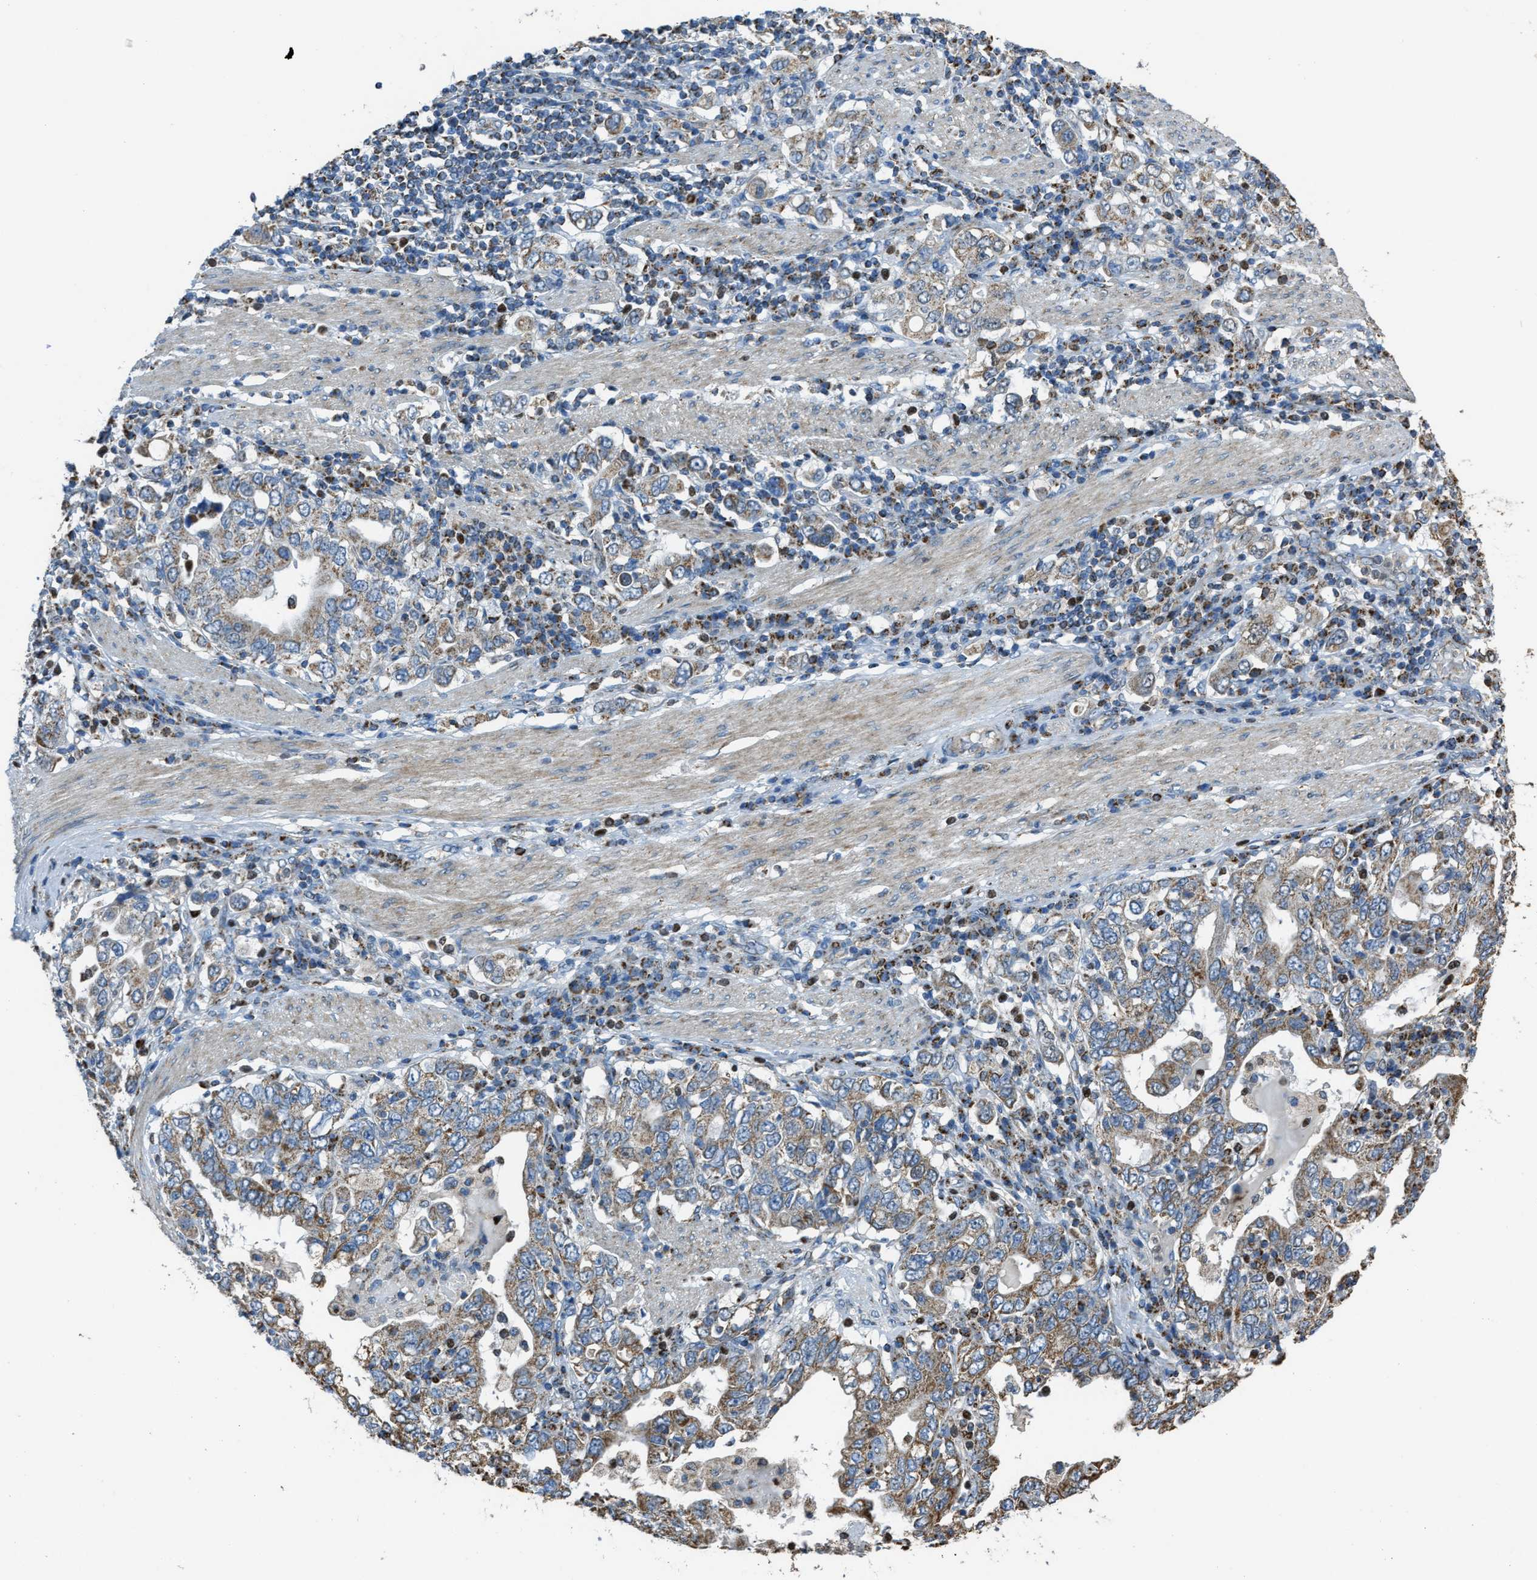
{"staining": {"intensity": "moderate", "quantity": ">75%", "location": "cytoplasmic/membranous"}, "tissue": "stomach cancer", "cell_type": "Tumor cells", "image_type": "cancer", "snomed": [{"axis": "morphology", "description": "Adenocarcinoma, NOS"}, {"axis": "topography", "description": "Stomach, upper"}], "caption": "The histopathology image shows immunohistochemical staining of stomach cancer (adenocarcinoma). There is moderate cytoplasmic/membranous expression is identified in approximately >75% of tumor cells.", "gene": "SLC25A11", "patient": {"sex": "male", "age": 62}}